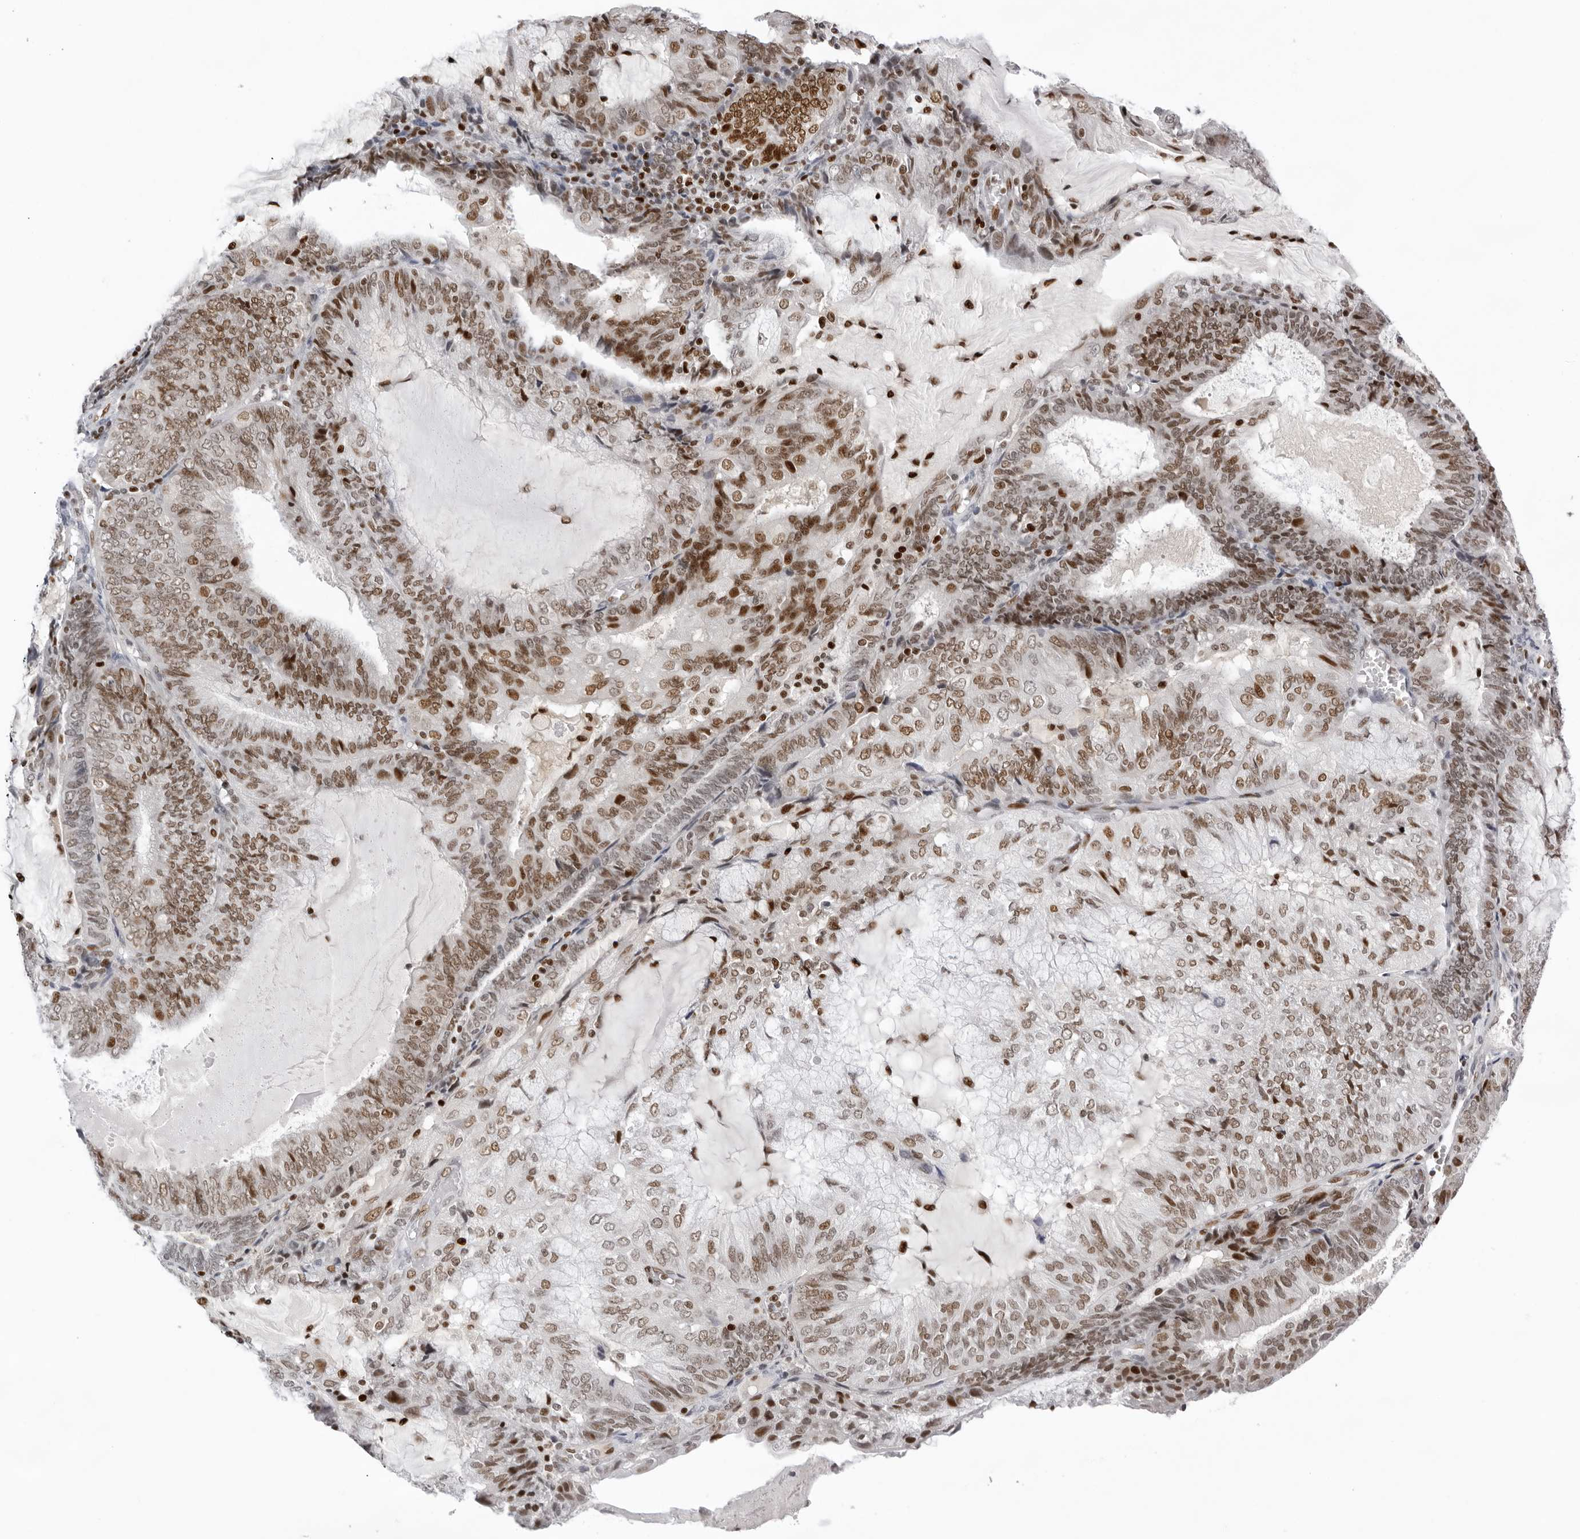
{"staining": {"intensity": "moderate", "quantity": ">75%", "location": "nuclear"}, "tissue": "endometrial cancer", "cell_type": "Tumor cells", "image_type": "cancer", "snomed": [{"axis": "morphology", "description": "Adenocarcinoma, NOS"}, {"axis": "topography", "description": "Endometrium"}], "caption": "The image demonstrates immunohistochemical staining of endometrial cancer. There is moderate nuclear positivity is identified in about >75% of tumor cells.", "gene": "OGG1", "patient": {"sex": "female", "age": 81}}